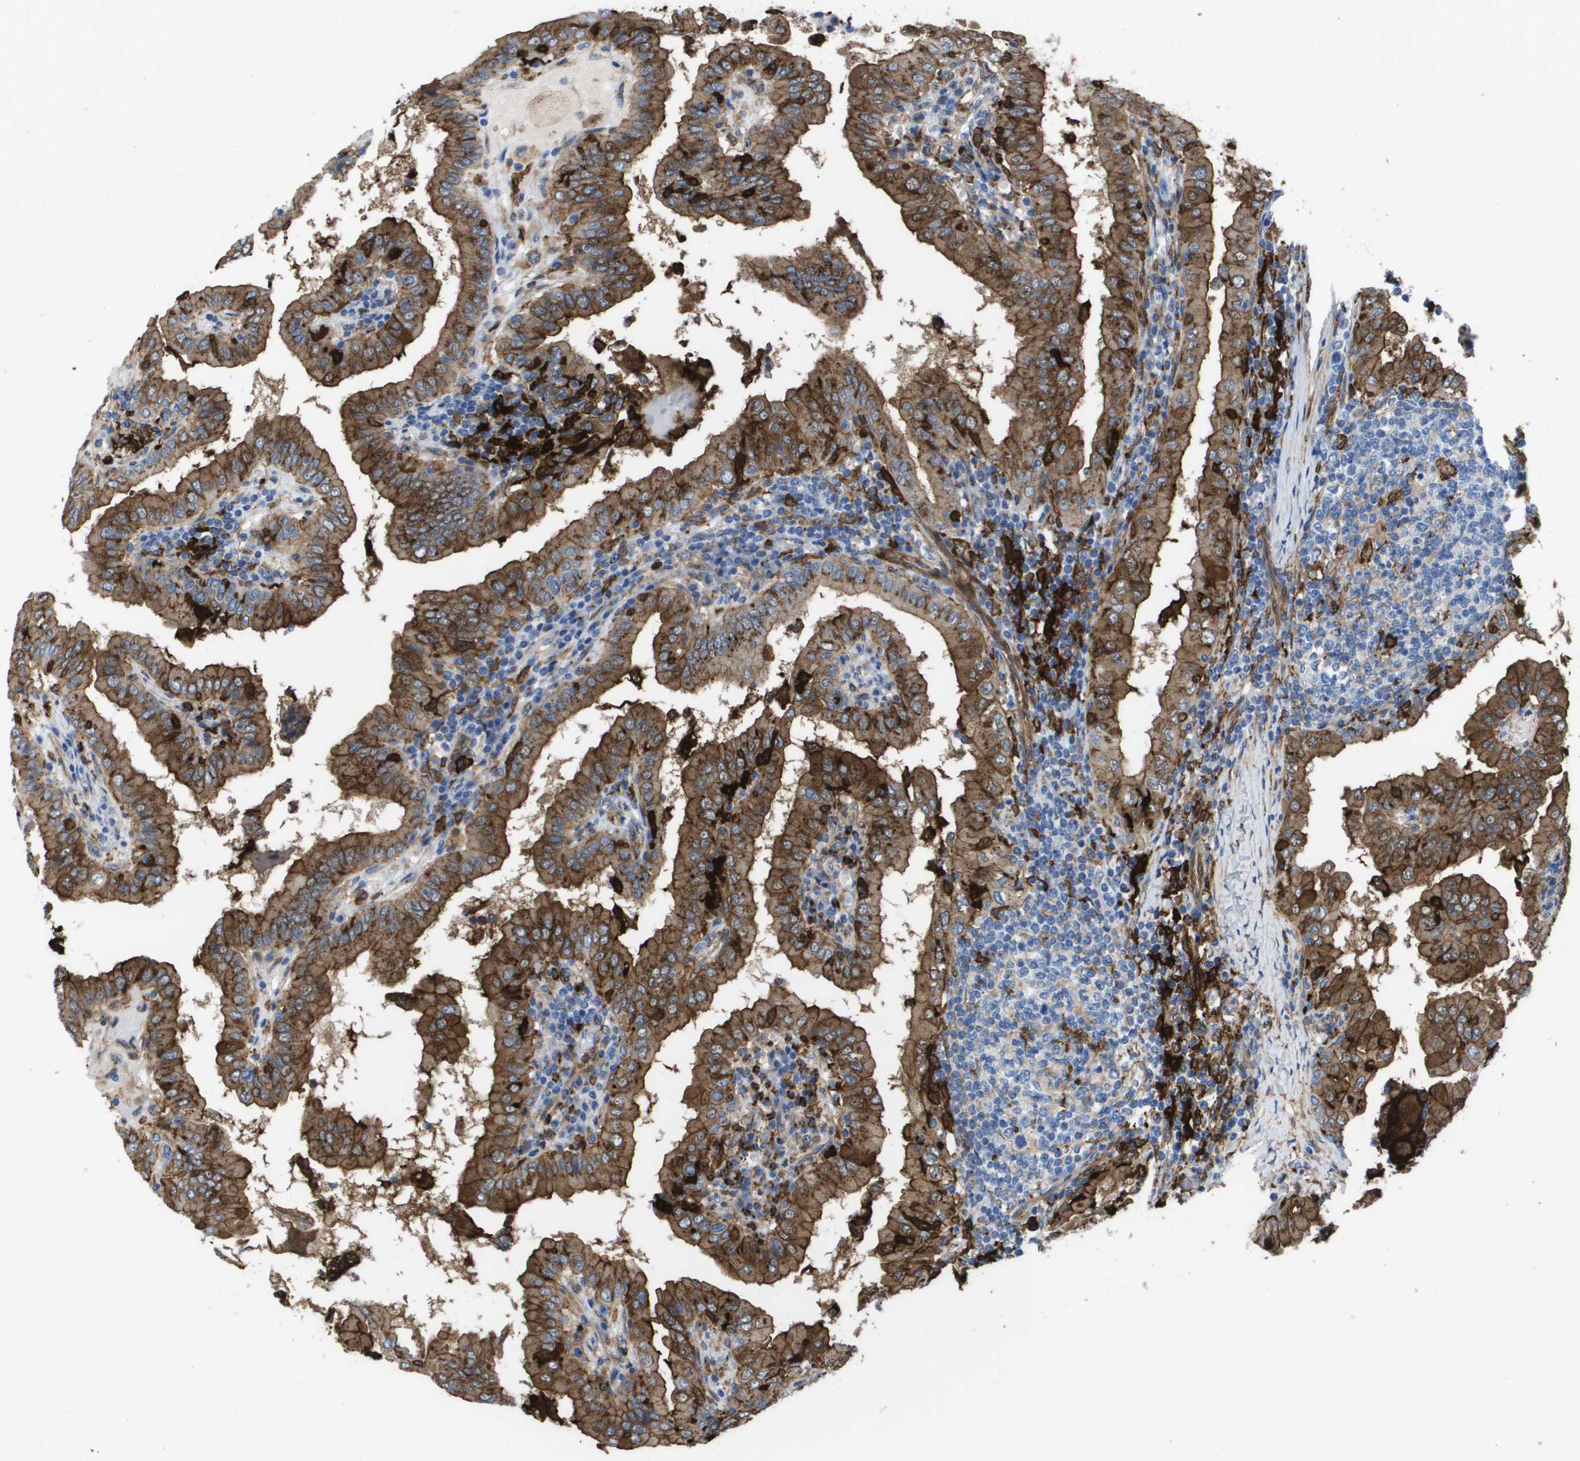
{"staining": {"intensity": "moderate", "quantity": ">75%", "location": "cytoplasmic/membranous"}, "tissue": "thyroid cancer", "cell_type": "Tumor cells", "image_type": "cancer", "snomed": [{"axis": "morphology", "description": "Papillary adenocarcinoma, NOS"}, {"axis": "topography", "description": "Thyroid gland"}], "caption": "Papillary adenocarcinoma (thyroid) stained for a protein (brown) reveals moderate cytoplasmic/membranous positive staining in about >75% of tumor cells.", "gene": "SLC37A2", "patient": {"sex": "male", "age": 33}}